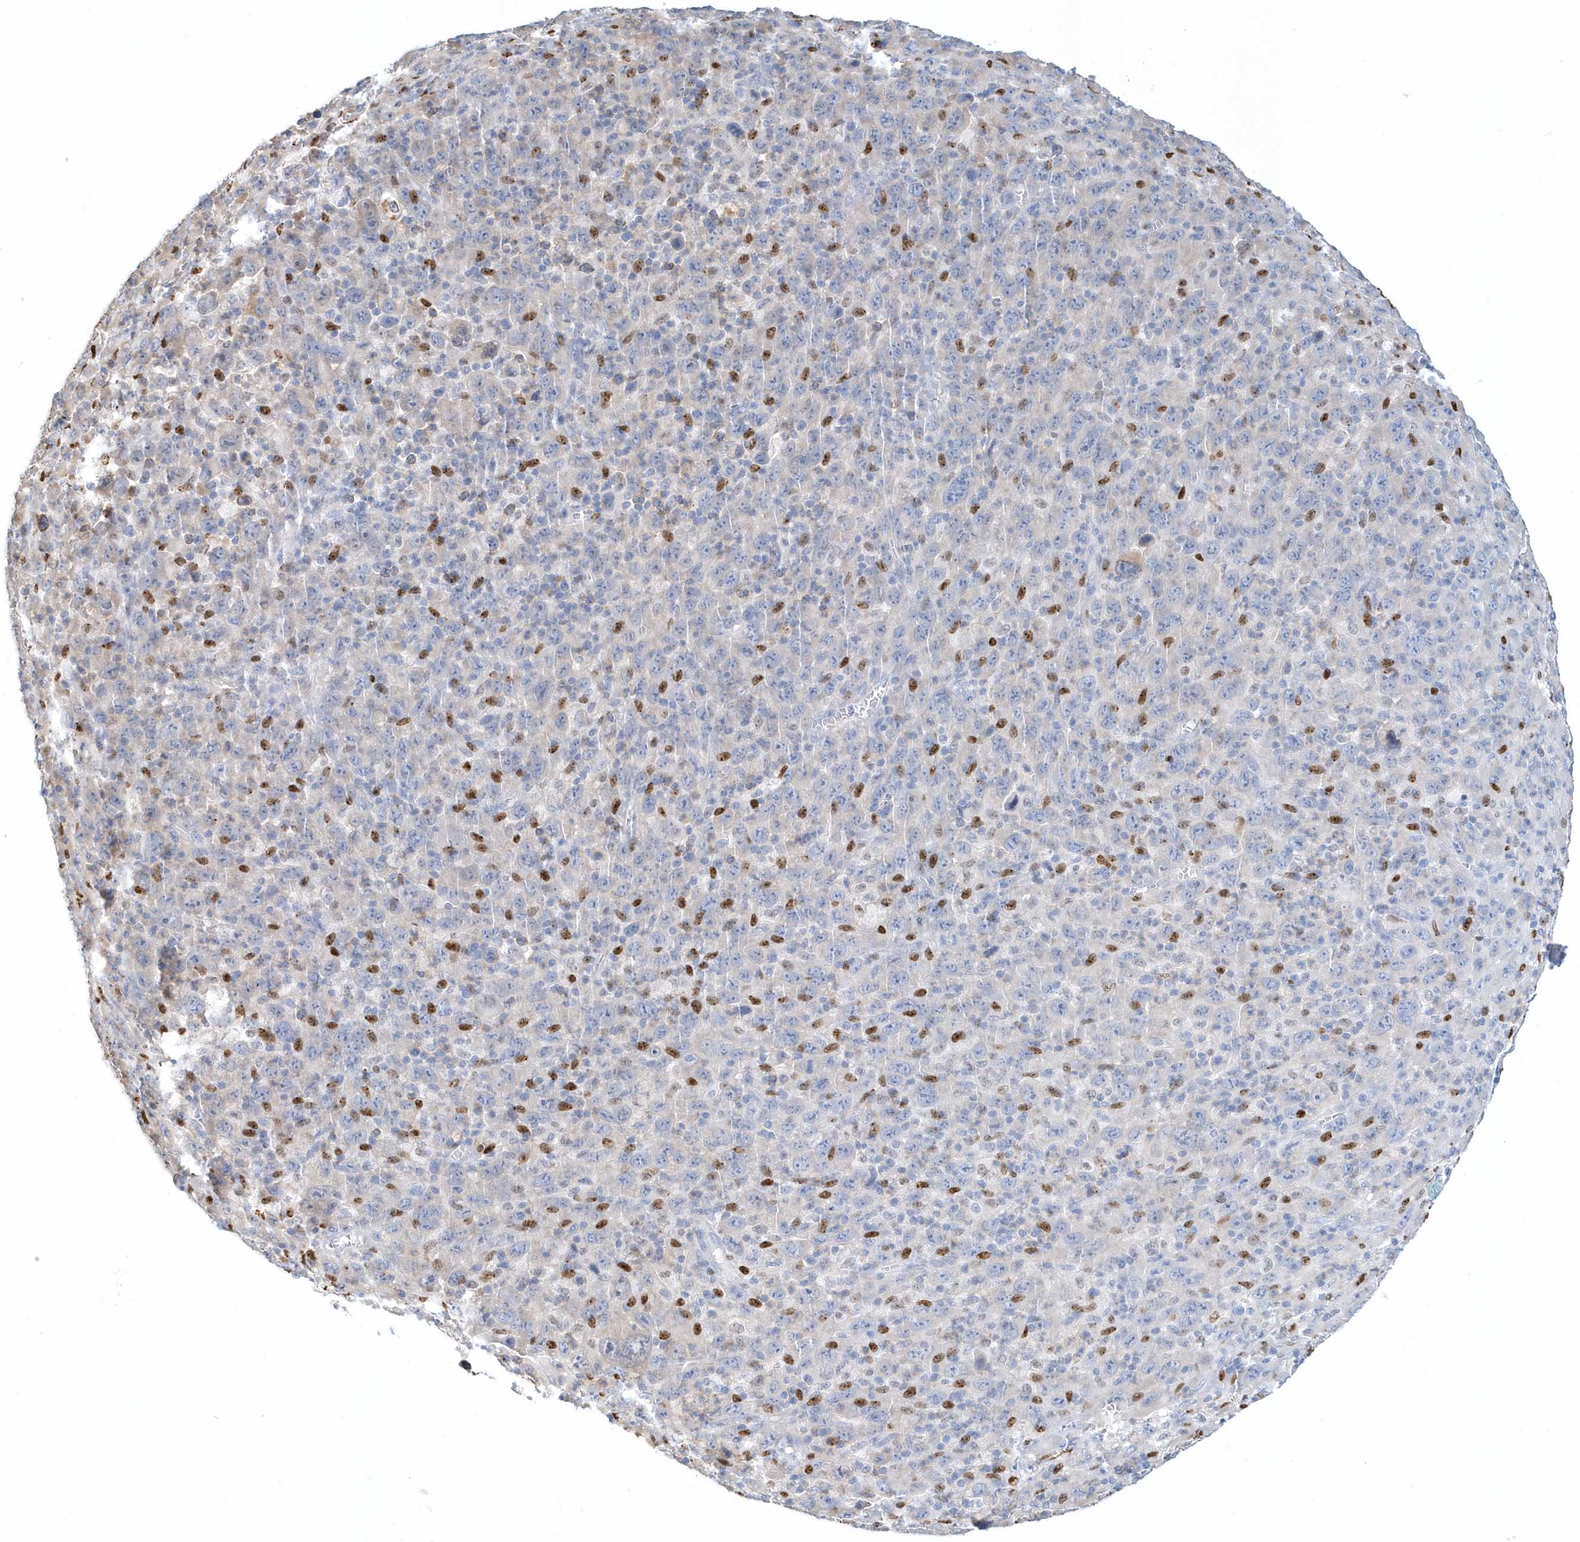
{"staining": {"intensity": "negative", "quantity": "none", "location": "none"}, "tissue": "melanoma", "cell_type": "Tumor cells", "image_type": "cancer", "snomed": [{"axis": "morphology", "description": "Malignant melanoma, Metastatic site"}, {"axis": "topography", "description": "Skin"}], "caption": "The immunohistochemistry (IHC) image has no significant staining in tumor cells of malignant melanoma (metastatic site) tissue.", "gene": "MACROH2A2", "patient": {"sex": "female", "age": 56}}